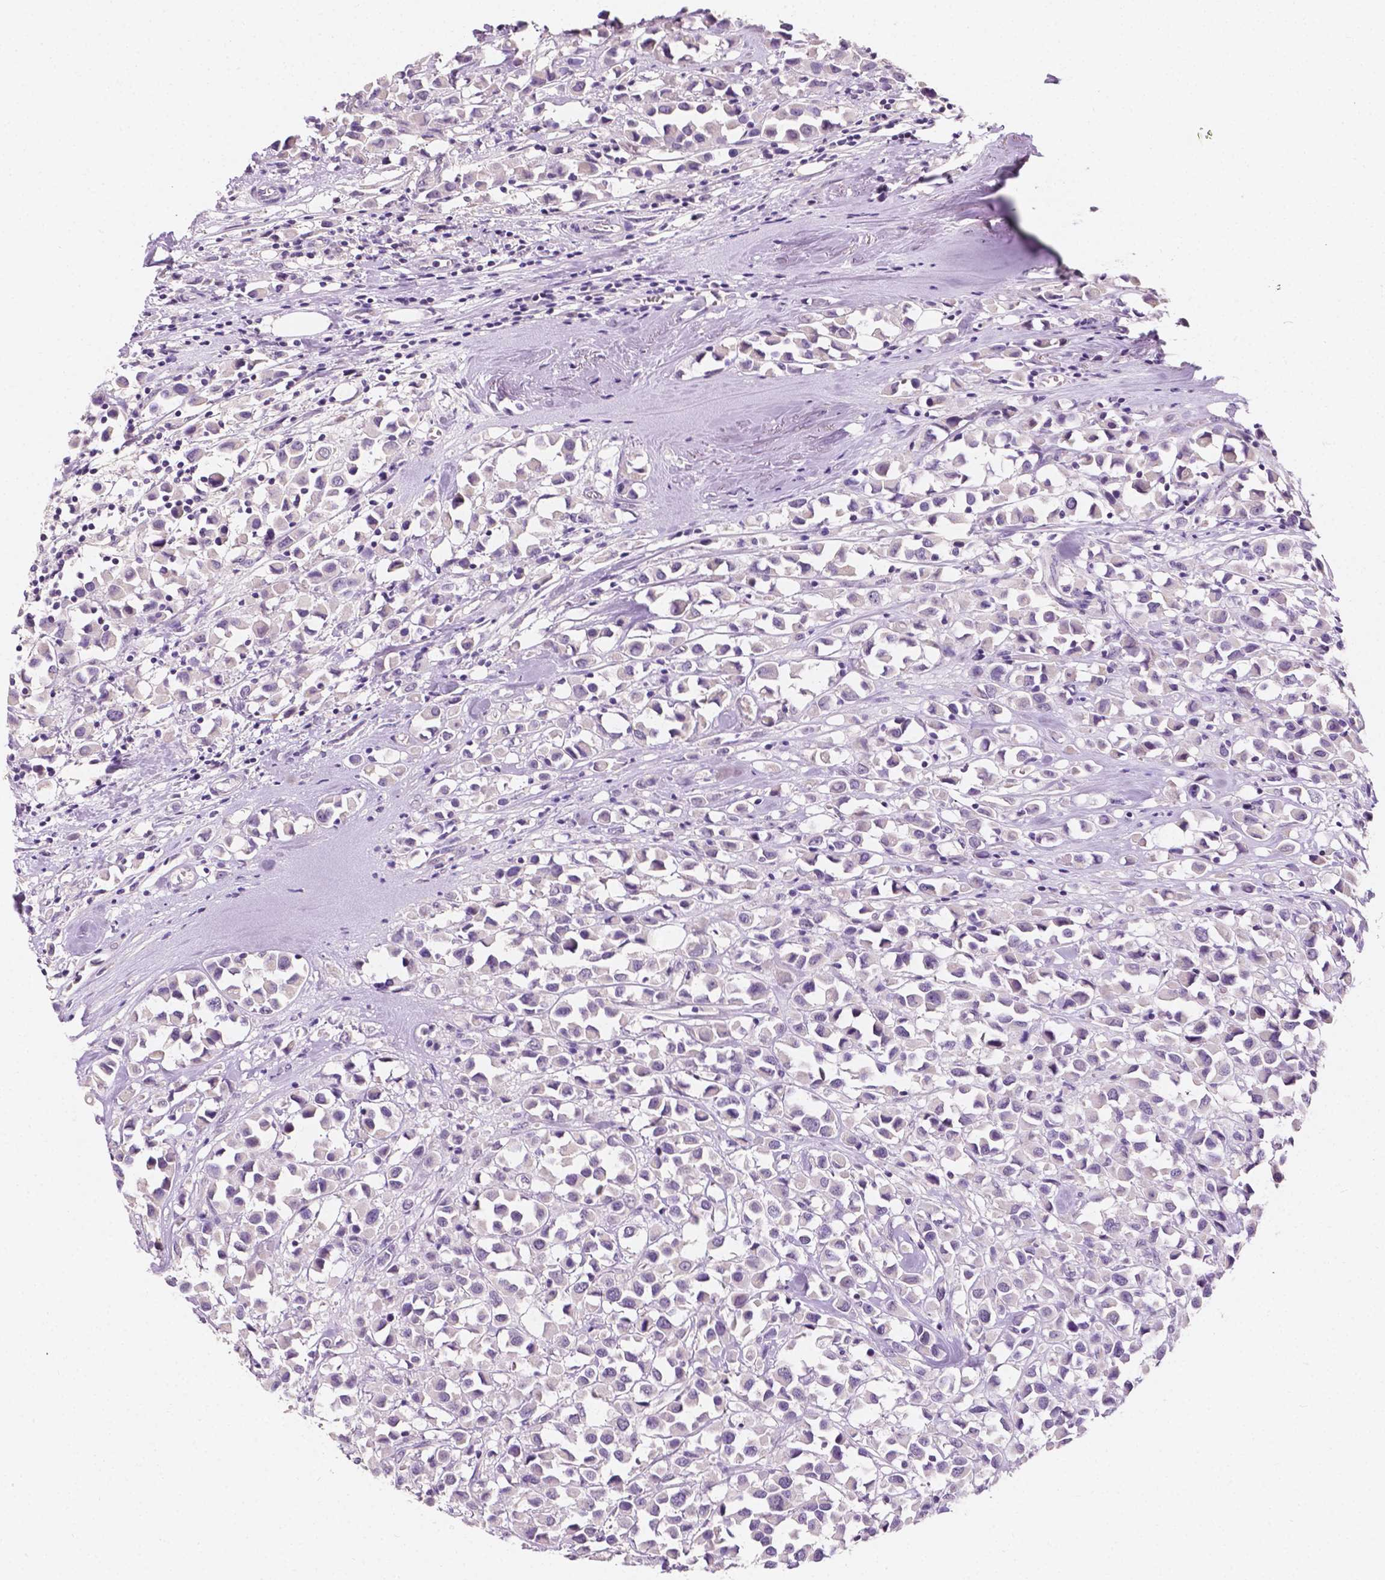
{"staining": {"intensity": "negative", "quantity": "none", "location": "none"}, "tissue": "breast cancer", "cell_type": "Tumor cells", "image_type": "cancer", "snomed": [{"axis": "morphology", "description": "Duct carcinoma"}, {"axis": "topography", "description": "Breast"}], "caption": "A high-resolution micrograph shows immunohistochemistry staining of breast cancer, which shows no significant staining in tumor cells. Nuclei are stained in blue.", "gene": "TAL1", "patient": {"sex": "female", "age": 61}}